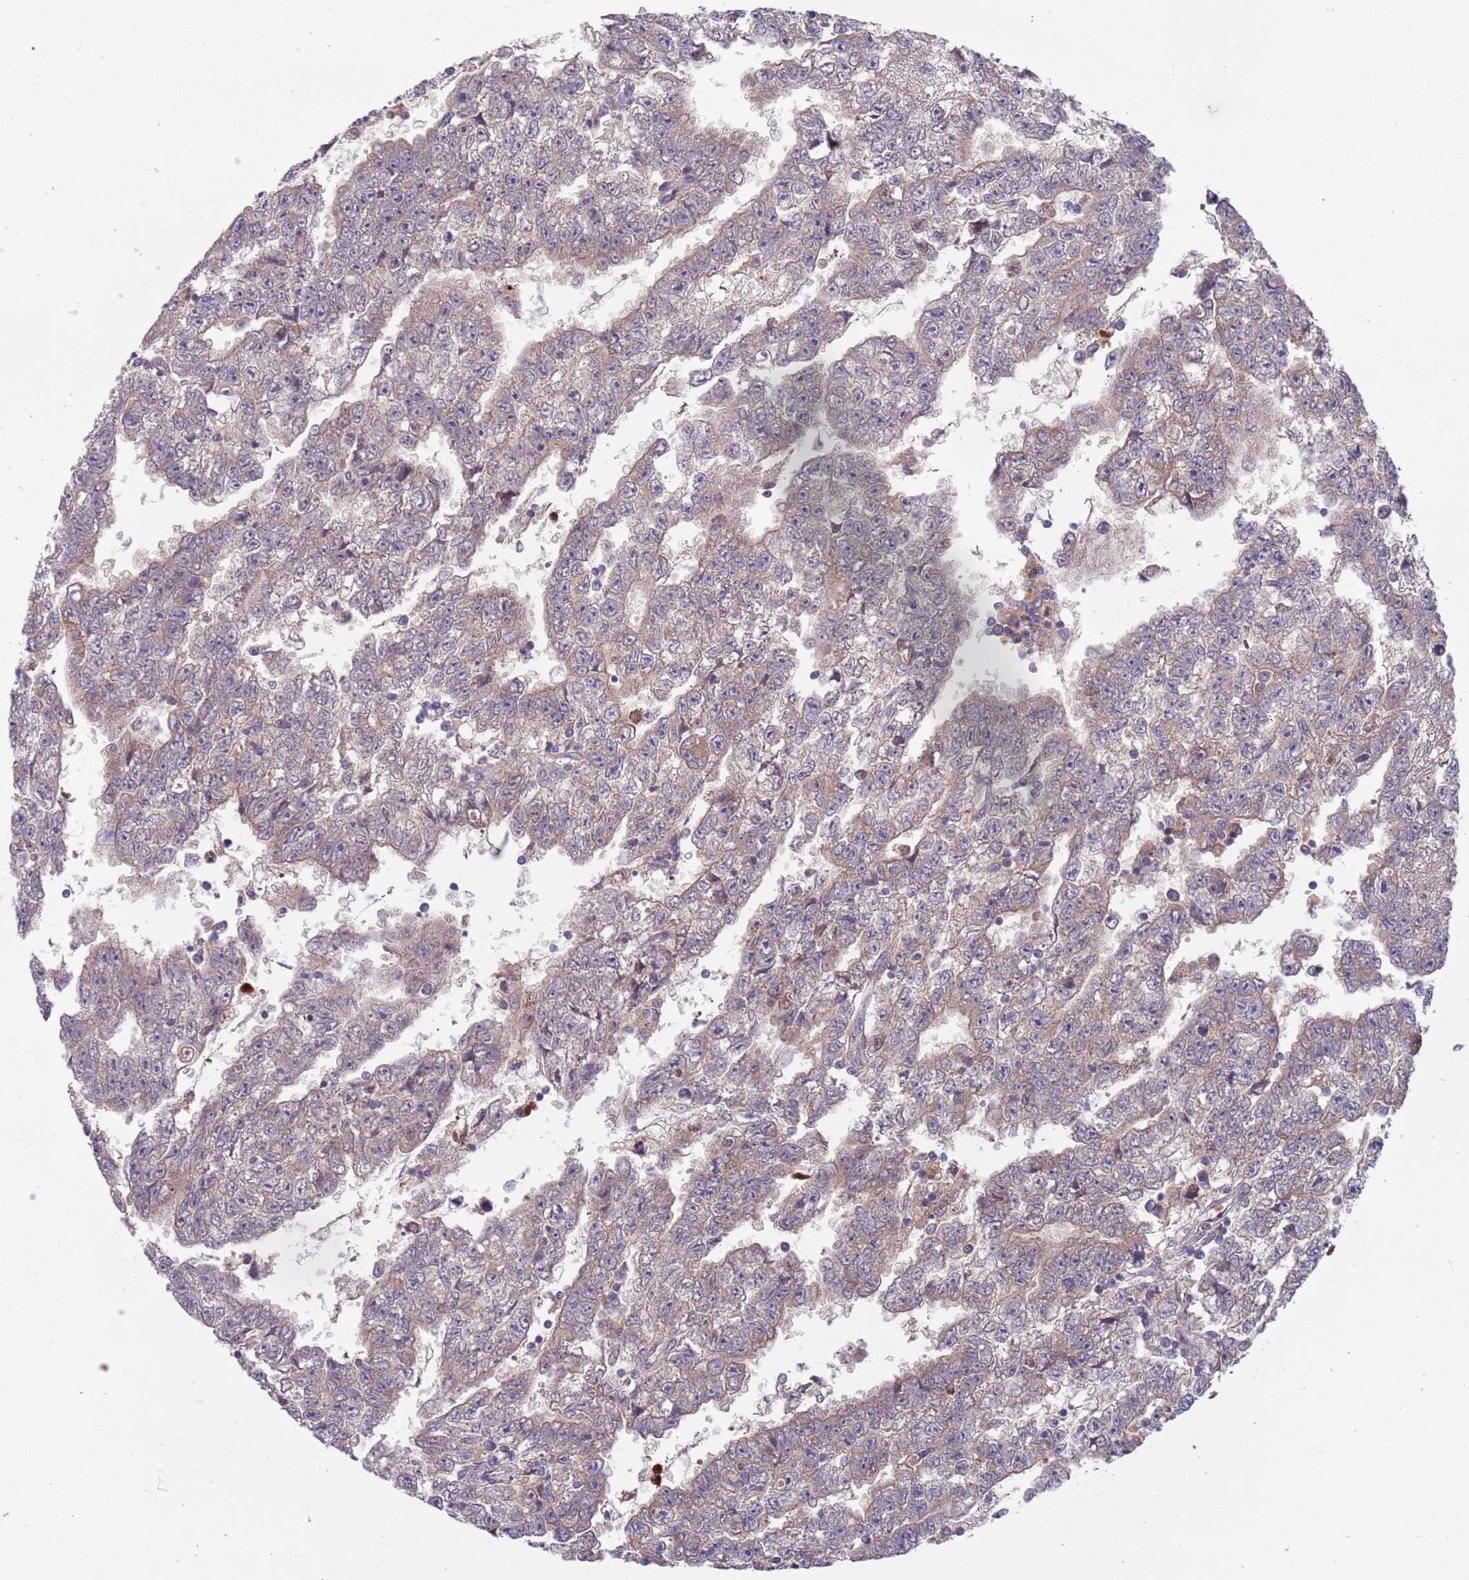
{"staining": {"intensity": "moderate", "quantity": "25%-75%", "location": "cytoplasmic/membranous"}, "tissue": "testis cancer", "cell_type": "Tumor cells", "image_type": "cancer", "snomed": [{"axis": "morphology", "description": "Carcinoma, Embryonal, NOS"}, {"axis": "topography", "description": "Testis"}], "caption": "Moderate cytoplasmic/membranous protein expression is appreciated in about 25%-75% of tumor cells in testis cancer (embryonal carcinoma). The staining was performed using DAB (3,3'-diaminobenzidine) to visualize the protein expression in brown, while the nuclei were stained in blue with hematoxylin (Magnification: 20x).", "gene": "TYW1", "patient": {"sex": "male", "age": 25}}